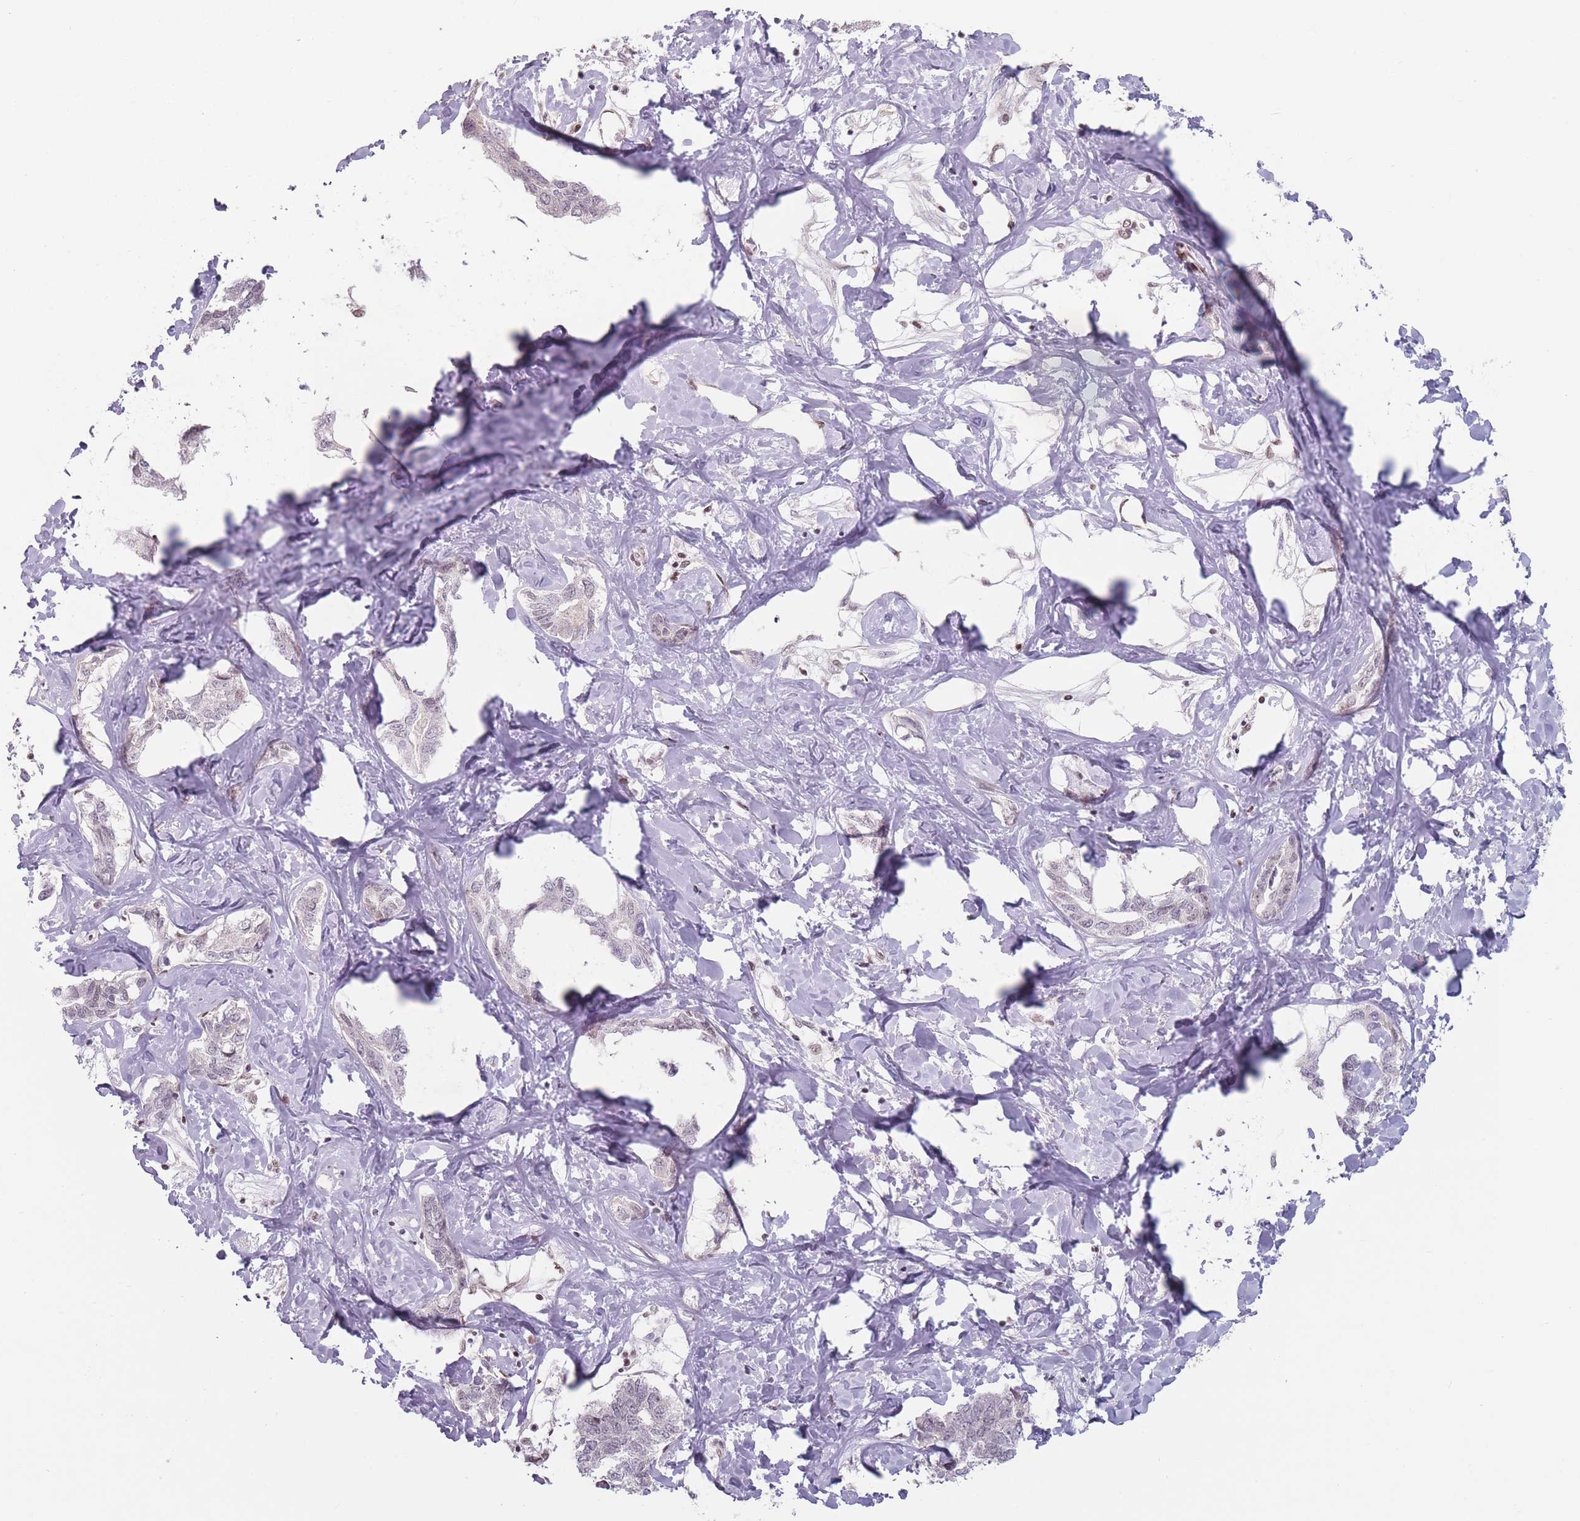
{"staining": {"intensity": "negative", "quantity": "none", "location": "none"}, "tissue": "liver cancer", "cell_type": "Tumor cells", "image_type": "cancer", "snomed": [{"axis": "morphology", "description": "Cholangiocarcinoma"}, {"axis": "topography", "description": "Liver"}], "caption": "There is no significant expression in tumor cells of liver cancer (cholangiocarcinoma).", "gene": "SH3BGRL2", "patient": {"sex": "male", "age": 59}}